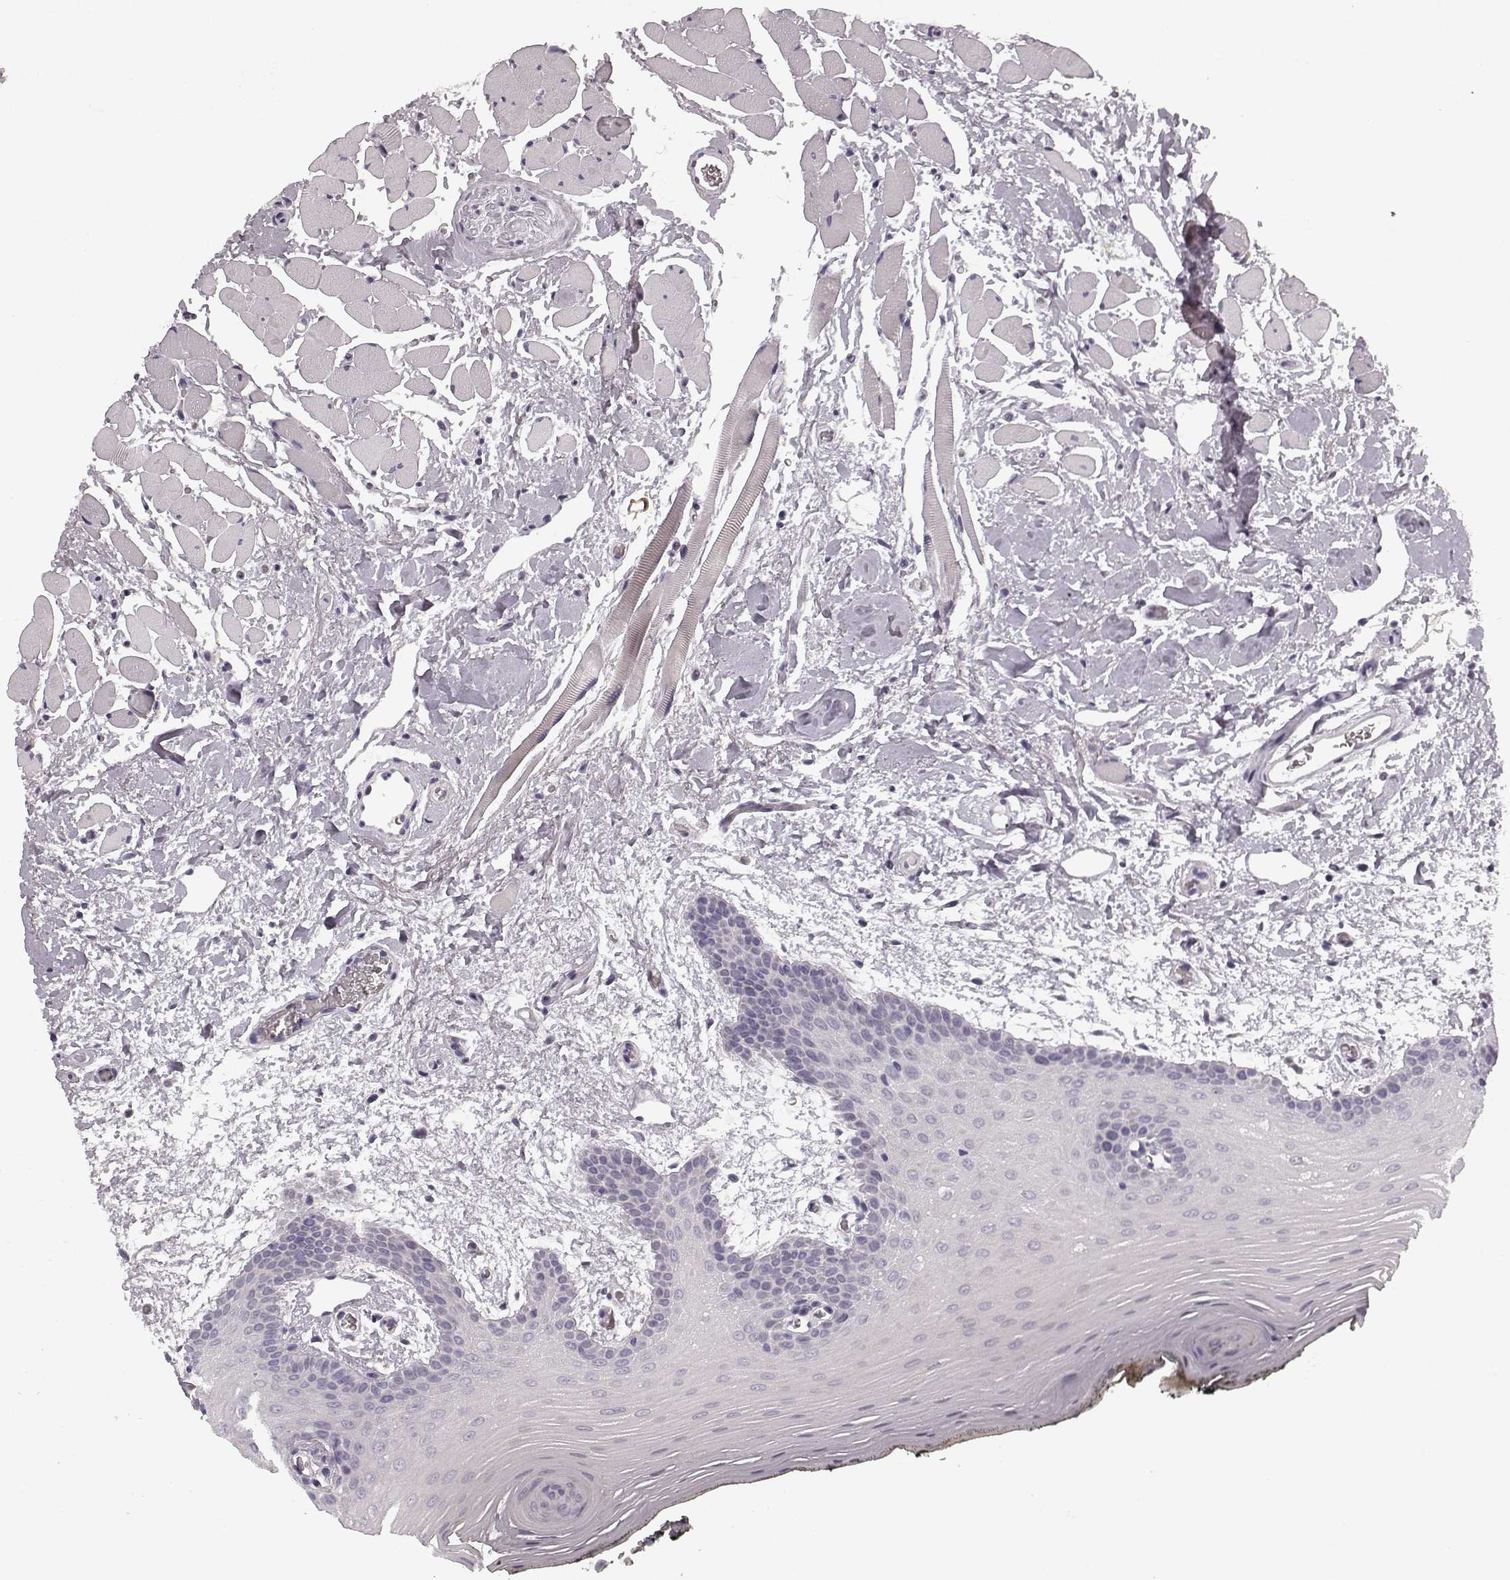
{"staining": {"intensity": "negative", "quantity": "none", "location": "none"}, "tissue": "oral mucosa", "cell_type": "Squamous epithelial cells", "image_type": "normal", "snomed": [{"axis": "morphology", "description": "Normal tissue, NOS"}, {"axis": "topography", "description": "Oral tissue"}, {"axis": "topography", "description": "Head-Neck"}], "caption": "Oral mucosa stained for a protein using immunohistochemistry (IHC) reveals no expression squamous epithelial cells.", "gene": "FAM234B", "patient": {"sex": "male", "age": 65}}